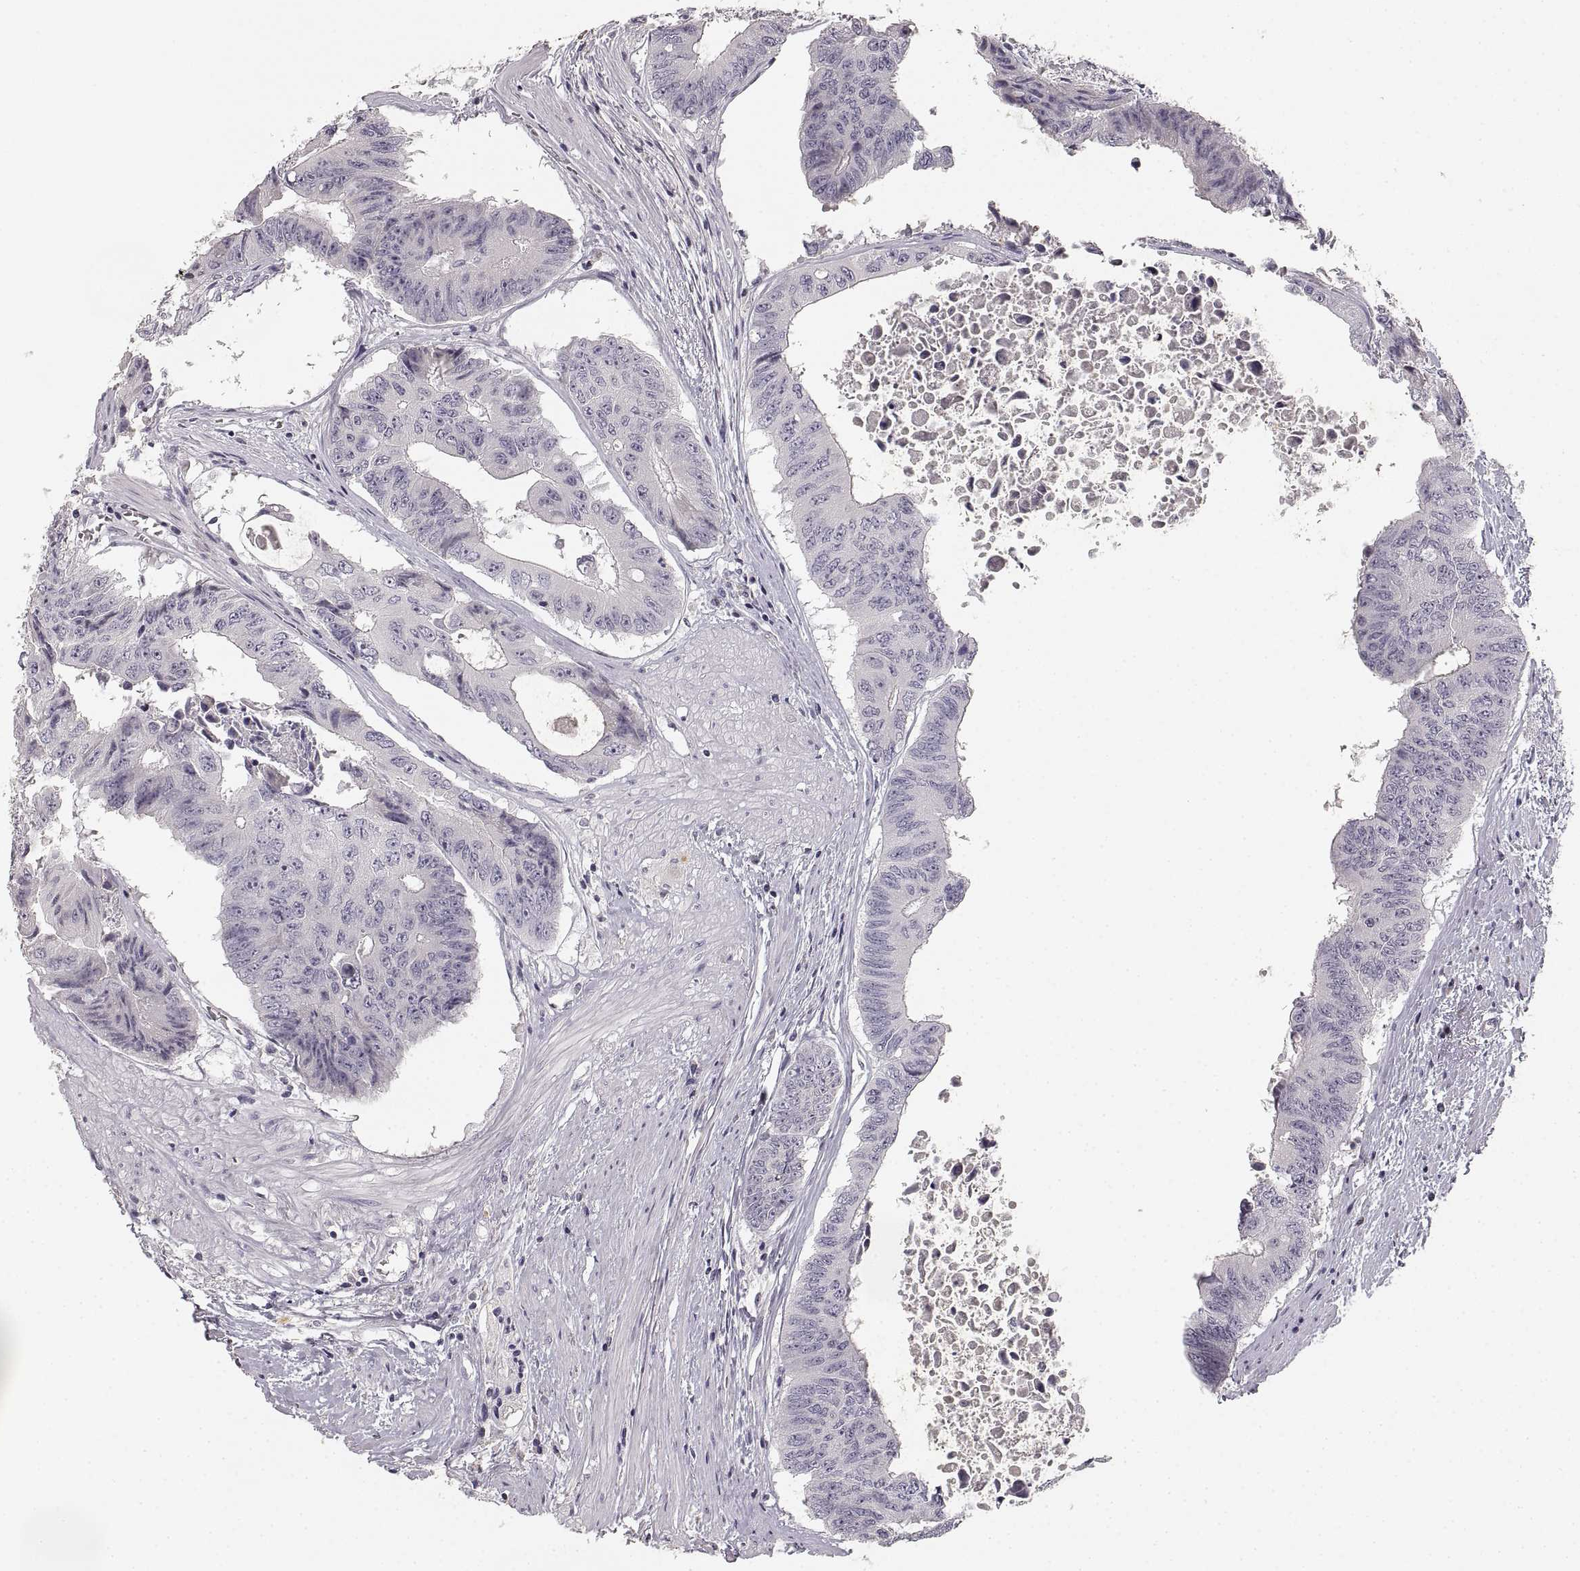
{"staining": {"intensity": "negative", "quantity": "none", "location": "none"}, "tissue": "colorectal cancer", "cell_type": "Tumor cells", "image_type": "cancer", "snomed": [{"axis": "morphology", "description": "Adenocarcinoma, NOS"}, {"axis": "topography", "description": "Rectum"}], "caption": "IHC of adenocarcinoma (colorectal) exhibits no expression in tumor cells.", "gene": "RUNDC3A", "patient": {"sex": "male", "age": 59}}